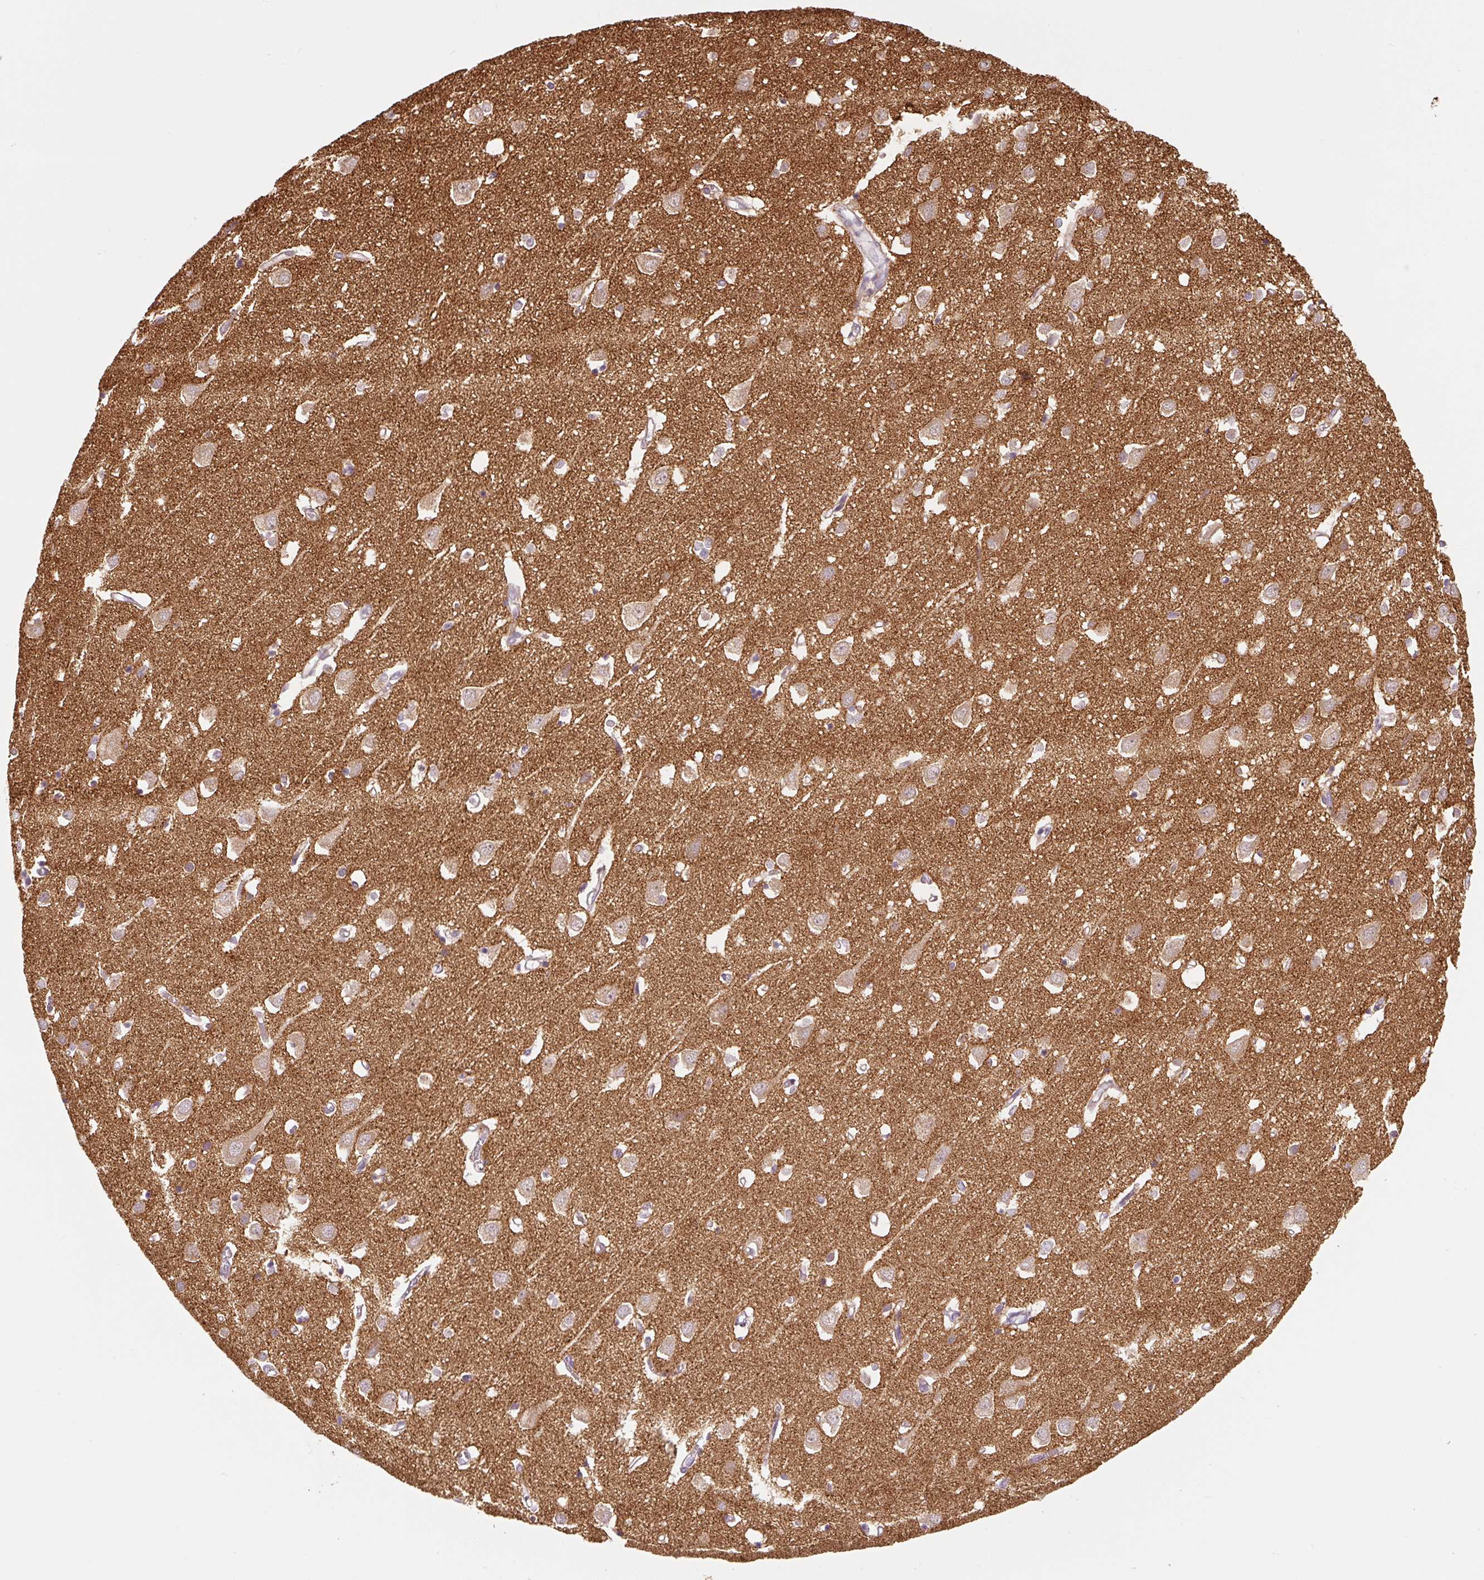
{"staining": {"intensity": "negative", "quantity": "none", "location": "none"}, "tissue": "cerebral cortex", "cell_type": "Endothelial cells", "image_type": "normal", "snomed": [{"axis": "morphology", "description": "Normal tissue, NOS"}, {"axis": "topography", "description": "Cerebral cortex"}], "caption": "Photomicrograph shows no significant protein expression in endothelial cells of unremarkable cerebral cortex.", "gene": "PRKAA2", "patient": {"sex": "male", "age": 70}}